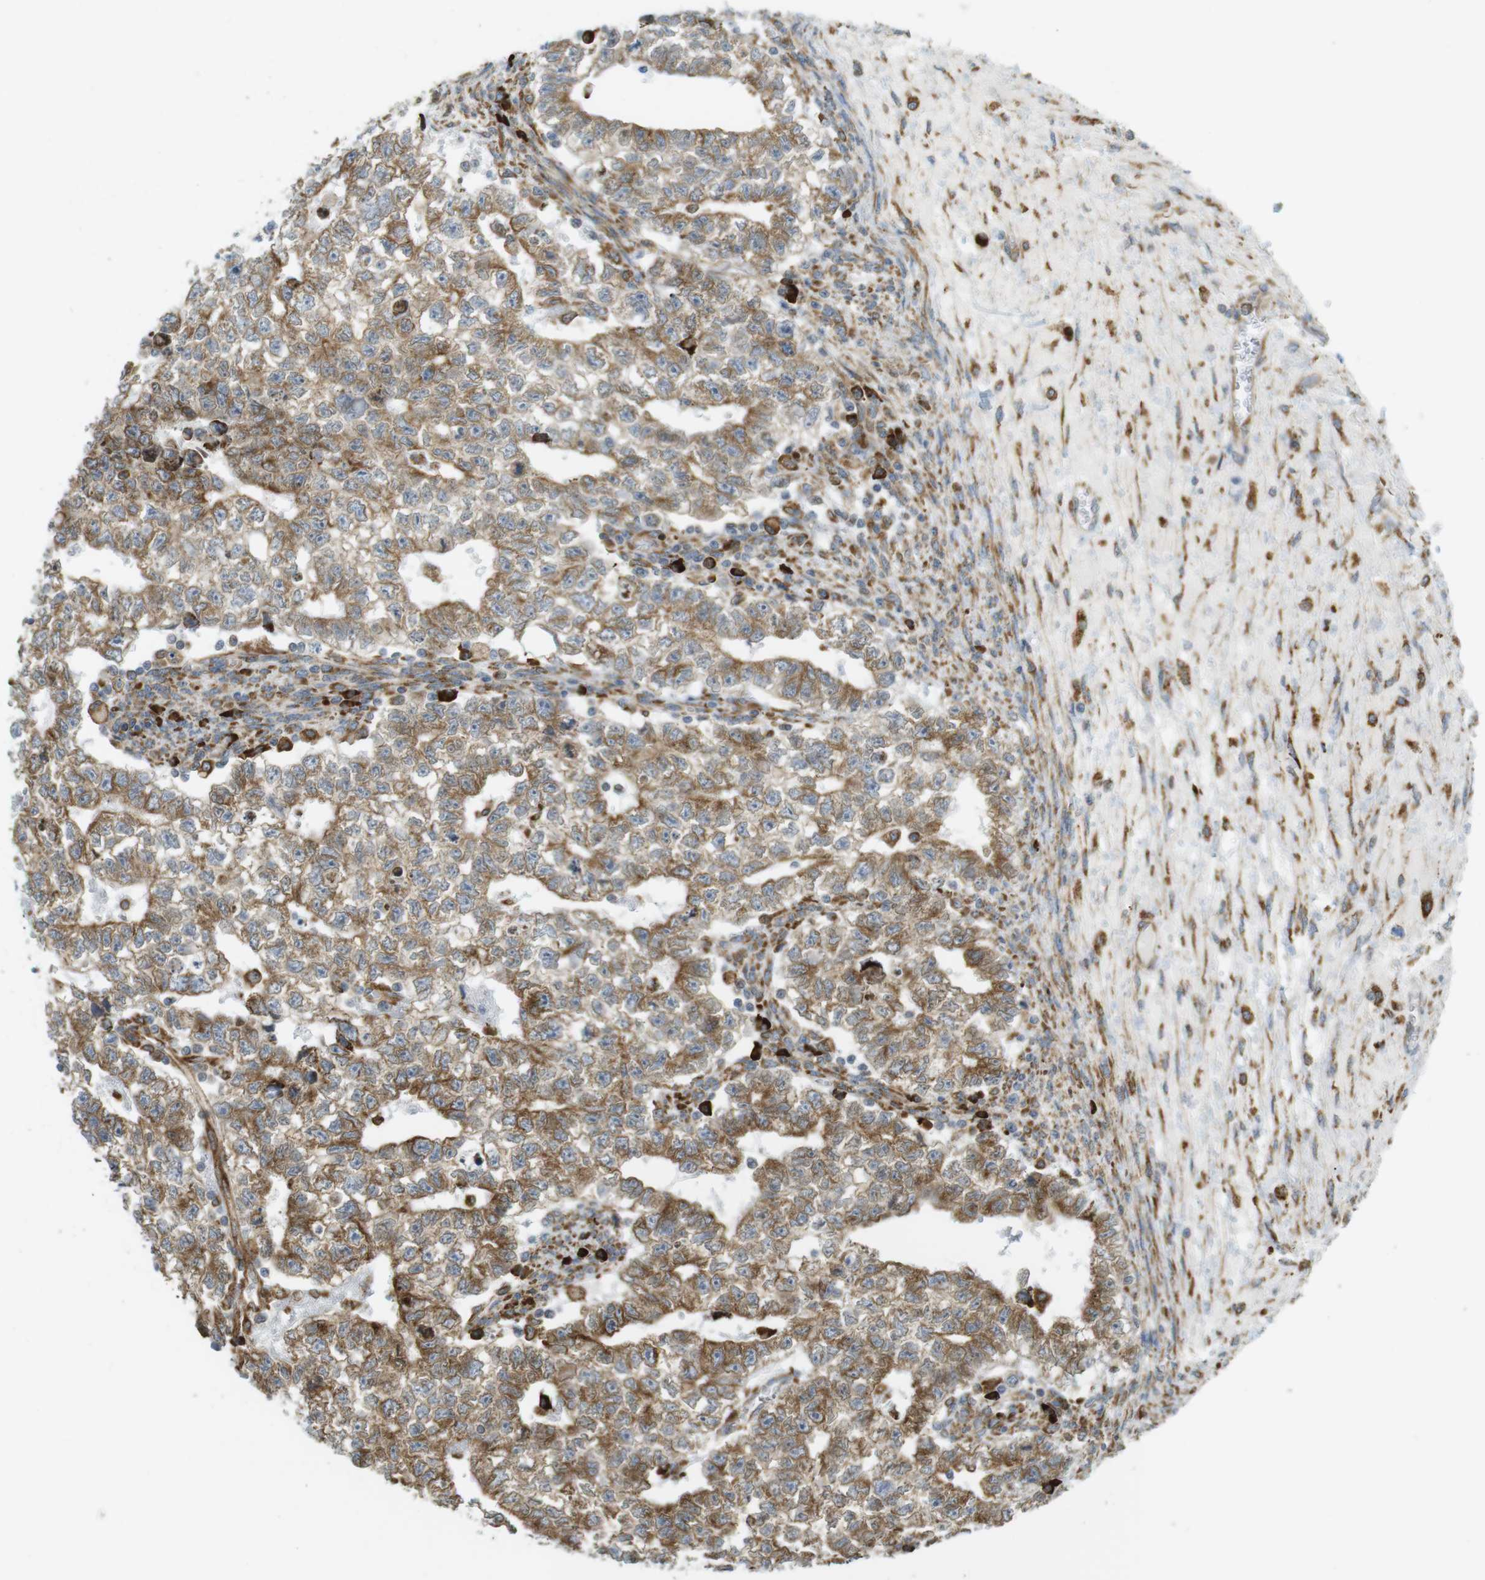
{"staining": {"intensity": "moderate", "quantity": ">75%", "location": "cytoplasmic/membranous"}, "tissue": "testis cancer", "cell_type": "Tumor cells", "image_type": "cancer", "snomed": [{"axis": "morphology", "description": "Seminoma, NOS"}, {"axis": "morphology", "description": "Carcinoma, Embryonal, NOS"}, {"axis": "topography", "description": "Testis"}], "caption": "Immunohistochemical staining of testis cancer exhibits moderate cytoplasmic/membranous protein staining in about >75% of tumor cells.", "gene": "MBOAT2", "patient": {"sex": "male", "age": 38}}